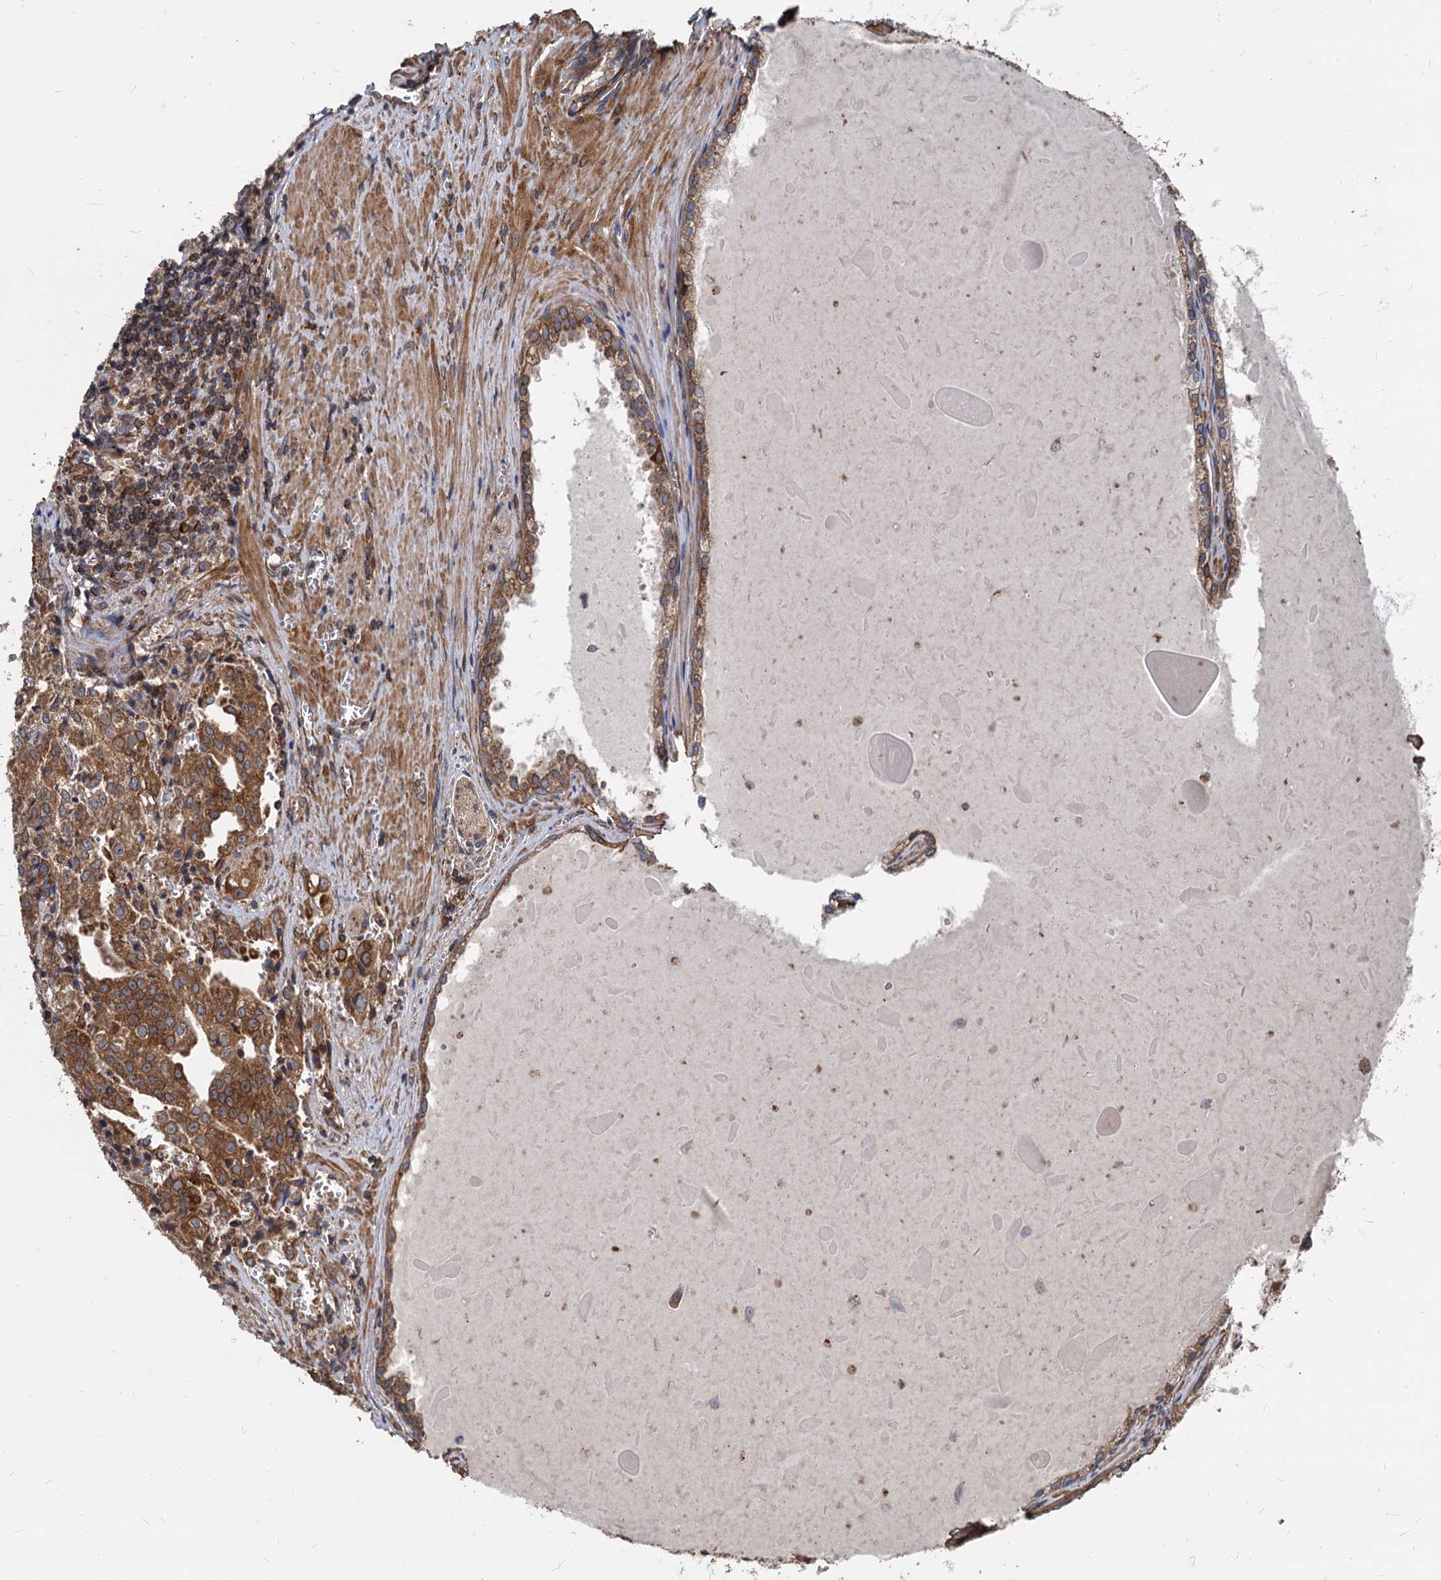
{"staining": {"intensity": "strong", "quantity": ">75%", "location": "cytoplasmic/membranous"}, "tissue": "prostate cancer", "cell_type": "Tumor cells", "image_type": "cancer", "snomed": [{"axis": "morphology", "description": "Adenocarcinoma, High grade"}, {"axis": "topography", "description": "Prostate"}], "caption": "Prostate cancer (high-grade adenocarcinoma) stained for a protein (brown) exhibits strong cytoplasmic/membranous positive expression in approximately >75% of tumor cells.", "gene": "STIM1", "patient": {"sex": "male", "age": 68}}